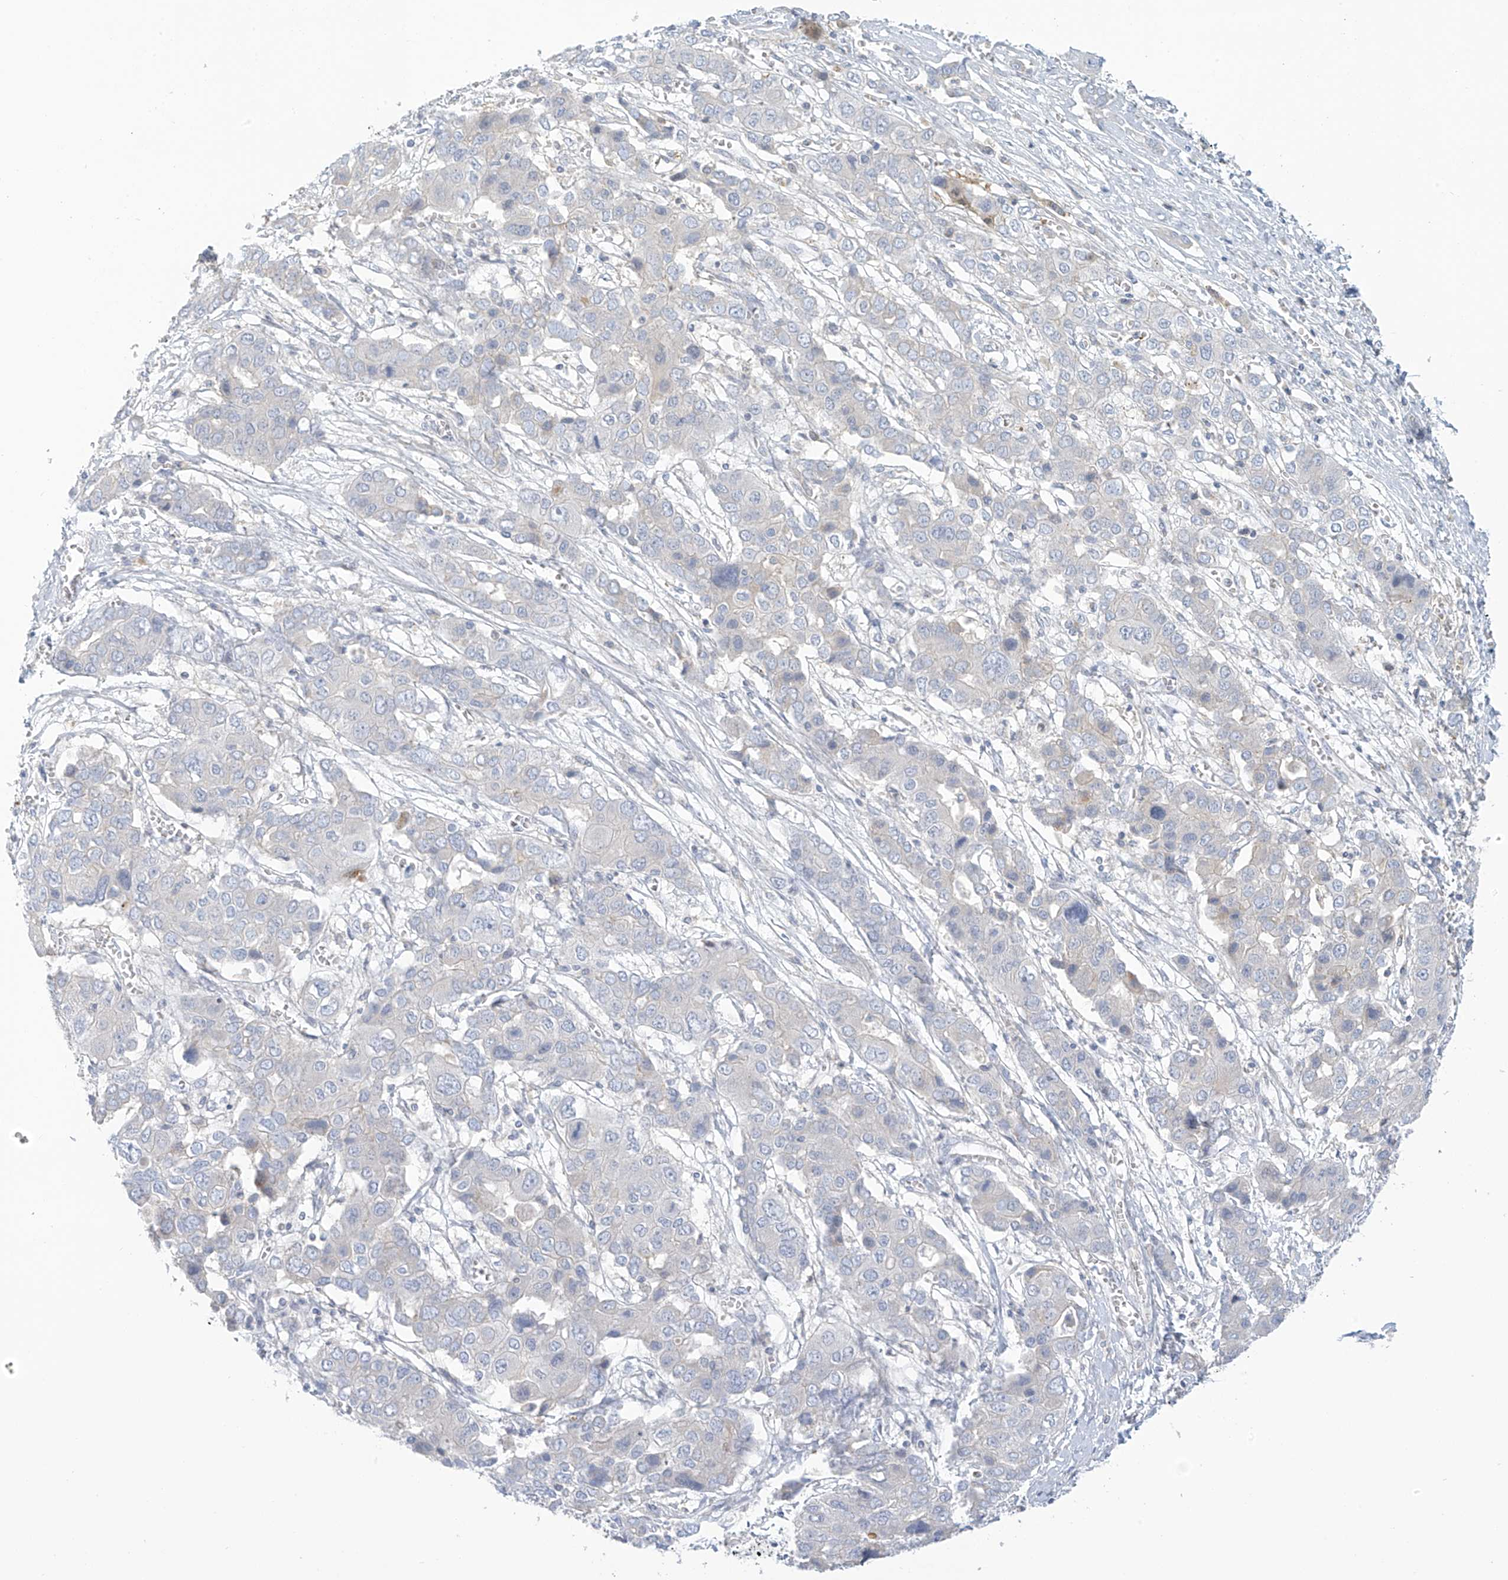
{"staining": {"intensity": "negative", "quantity": "none", "location": "none"}, "tissue": "liver cancer", "cell_type": "Tumor cells", "image_type": "cancer", "snomed": [{"axis": "morphology", "description": "Cholangiocarcinoma"}, {"axis": "topography", "description": "Liver"}], "caption": "Photomicrograph shows no significant protein positivity in tumor cells of cholangiocarcinoma (liver). (Stains: DAB (3,3'-diaminobenzidine) immunohistochemistry (IHC) with hematoxylin counter stain, Microscopy: brightfield microscopy at high magnification).", "gene": "SLC6A12", "patient": {"sex": "male", "age": 67}}